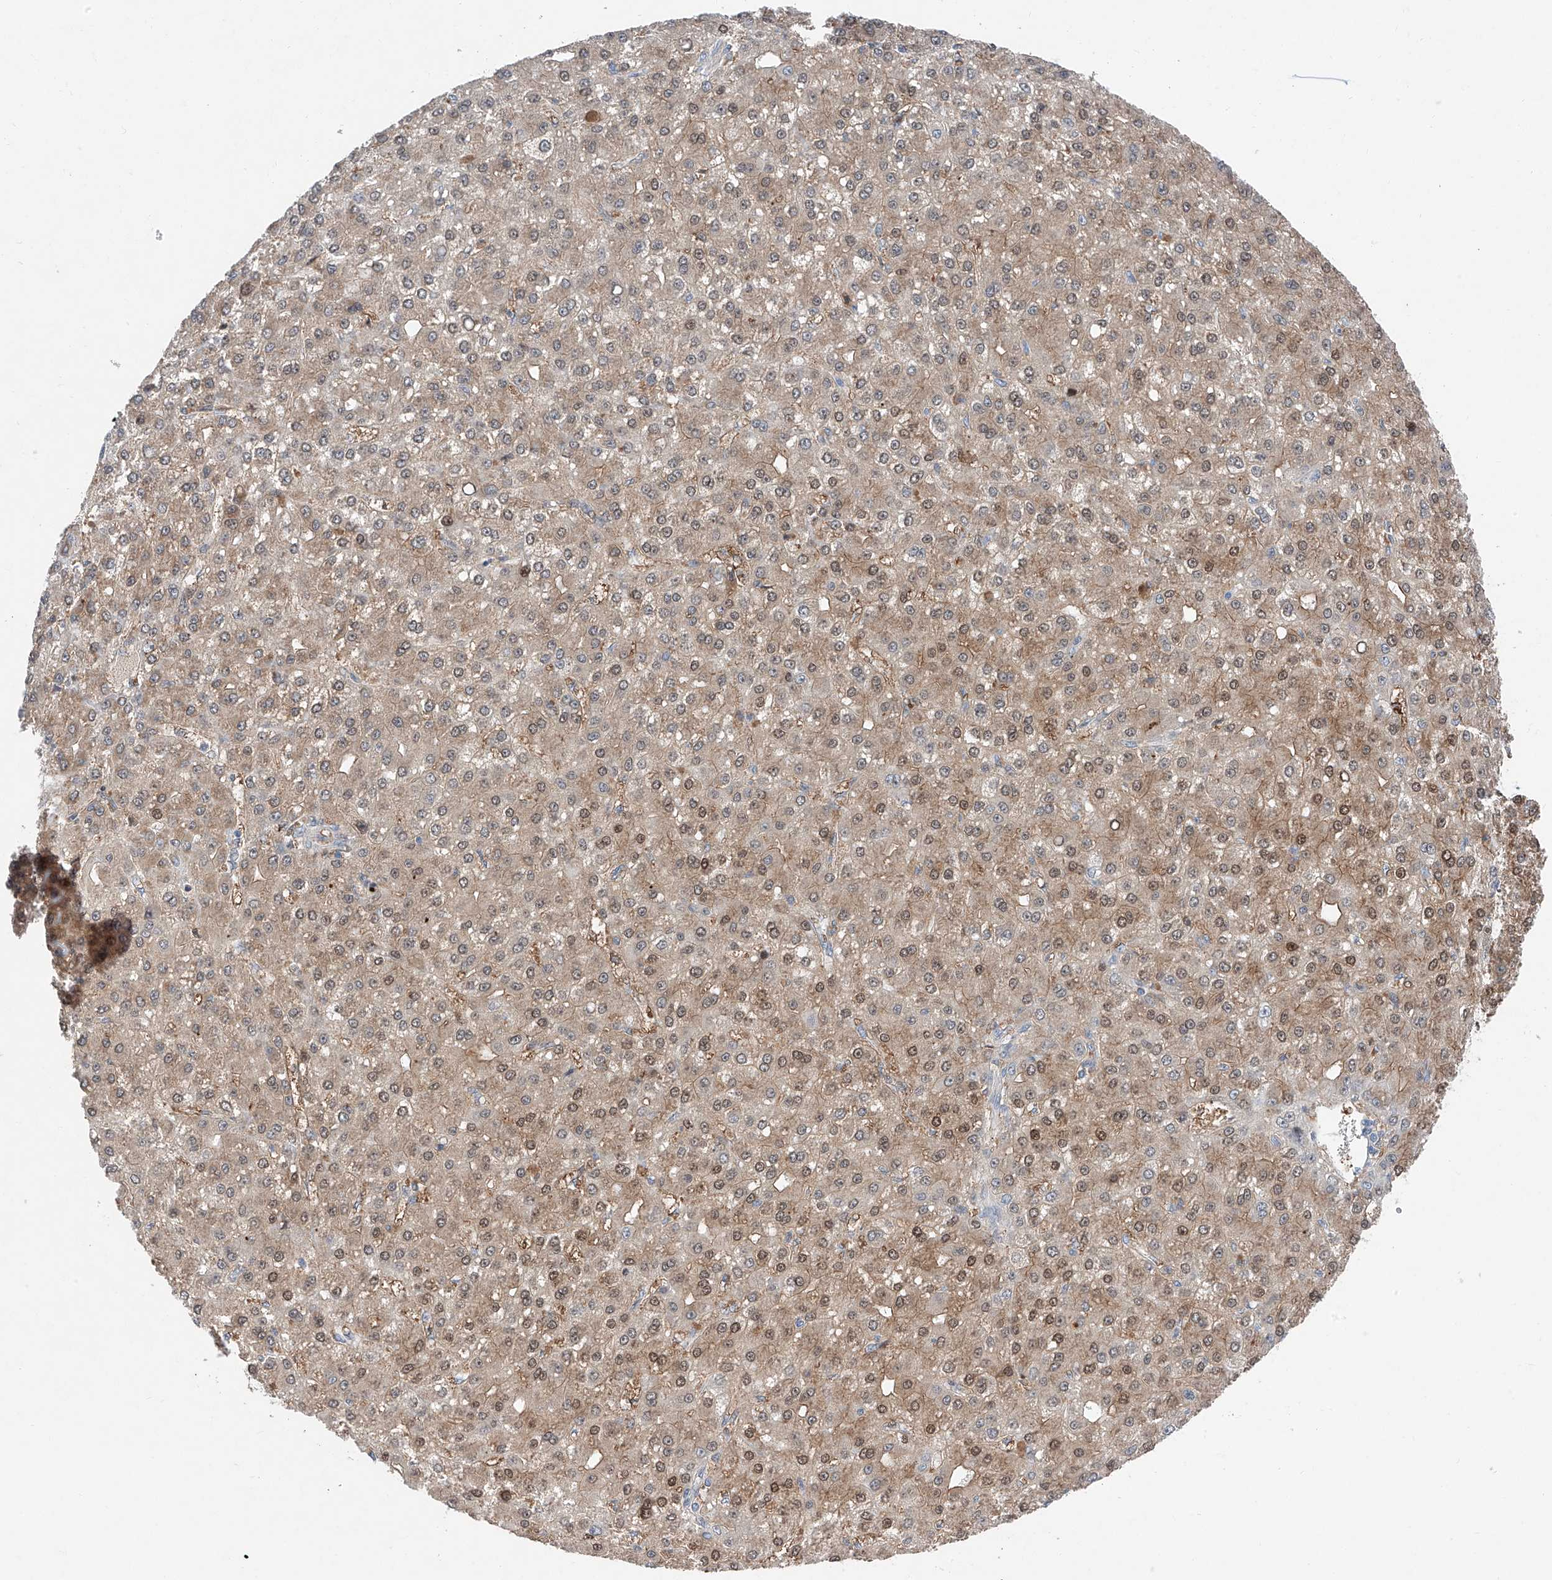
{"staining": {"intensity": "moderate", "quantity": ">75%", "location": "cytoplasmic/membranous,nuclear"}, "tissue": "liver cancer", "cell_type": "Tumor cells", "image_type": "cancer", "snomed": [{"axis": "morphology", "description": "Carcinoma, Hepatocellular, NOS"}, {"axis": "topography", "description": "Liver"}], "caption": "Liver hepatocellular carcinoma stained with DAB immunohistochemistry exhibits medium levels of moderate cytoplasmic/membranous and nuclear expression in about >75% of tumor cells.", "gene": "FUCA2", "patient": {"sex": "male", "age": 67}}